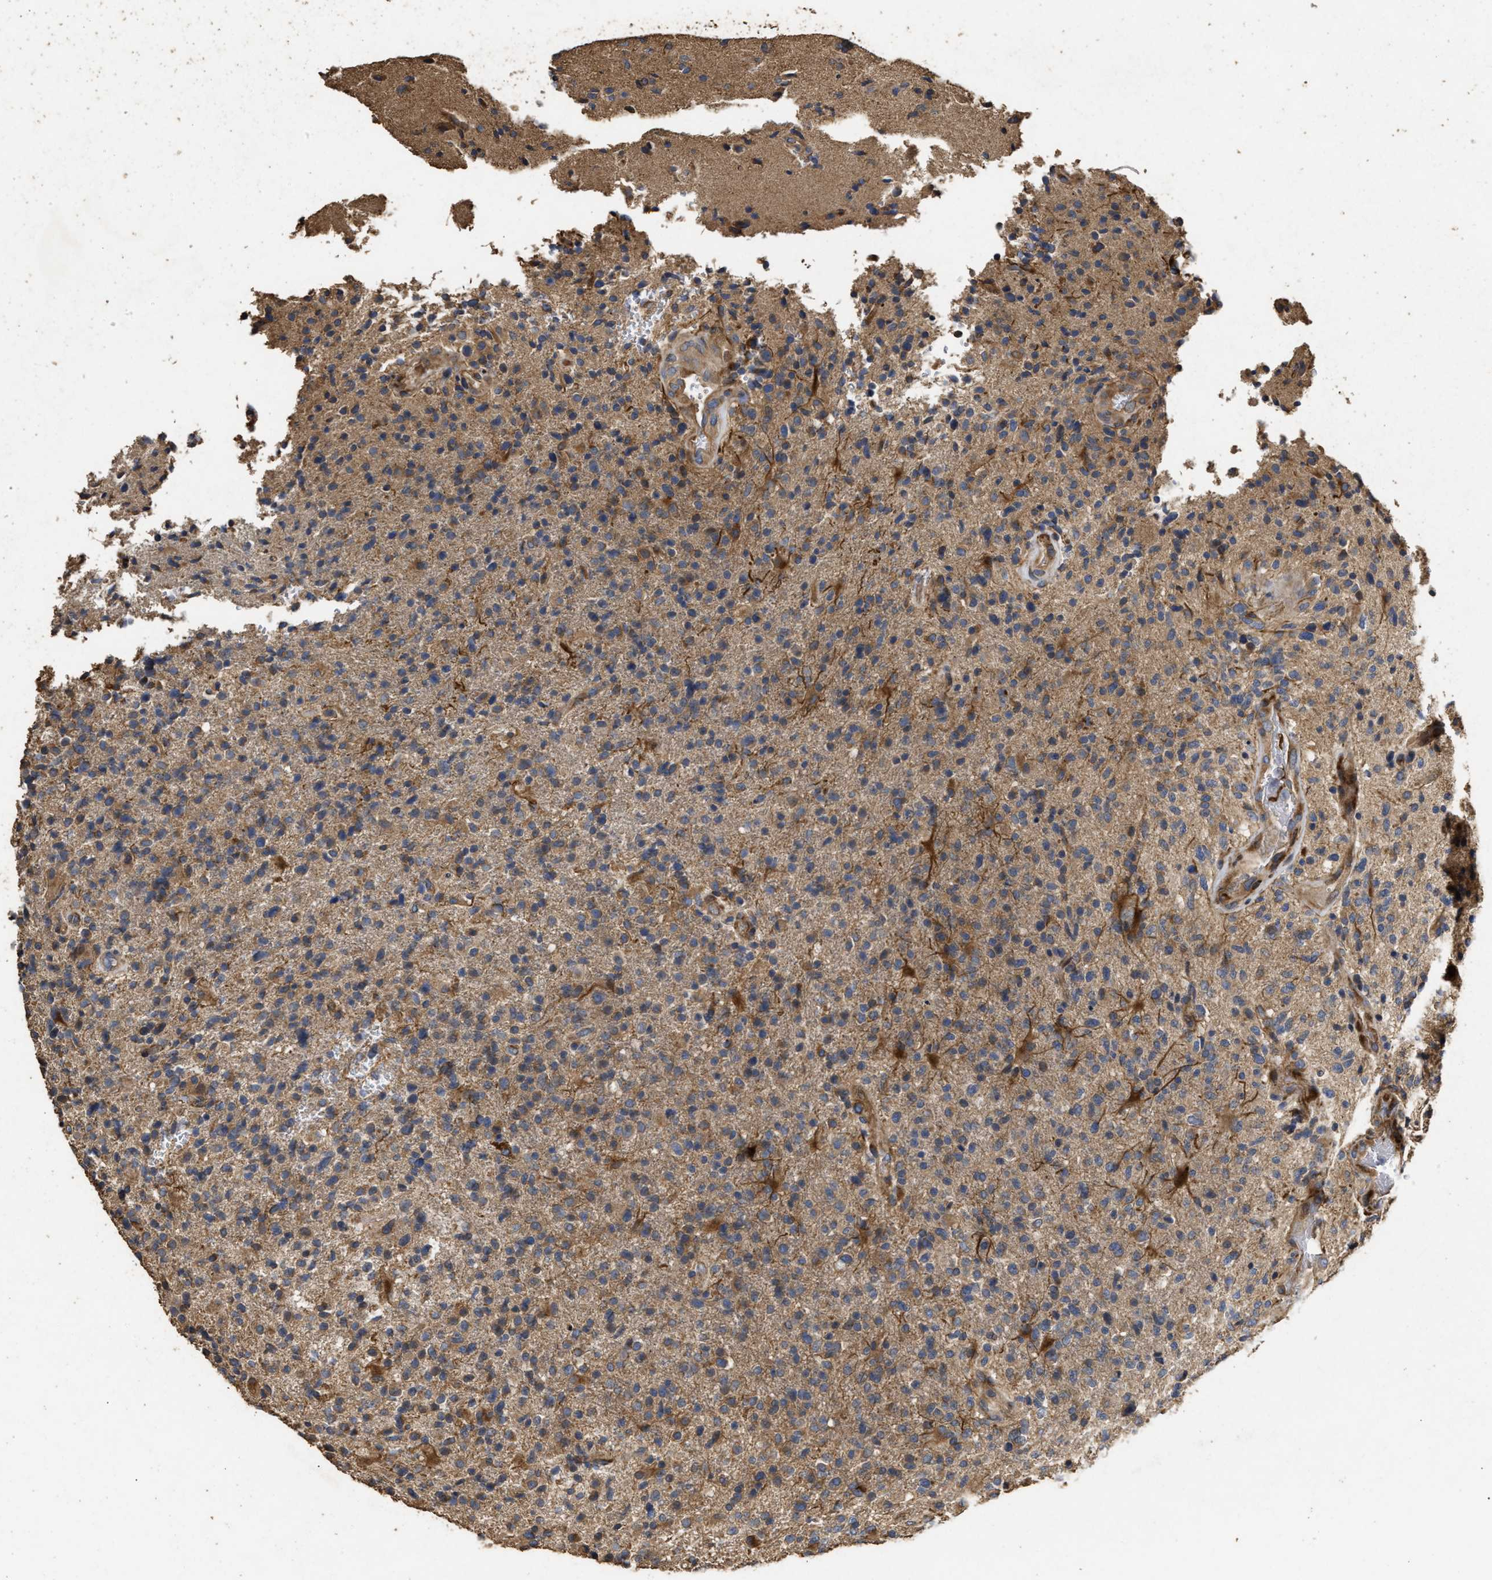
{"staining": {"intensity": "moderate", "quantity": "25%-75%", "location": "cytoplasmic/membranous"}, "tissue": "glioma", "cell_type": "Tumor cells", "image_type": "cancer", "snomed": [{"axis": "morphology", "description": "Glioma, malignant, High grade"}, {"axis": "topography", "description": "Brain"}], "caption": "Moderate cytoplasmic/membranous protein positivity is appreciated in about 25%-75% of tumor cells in glioma.", "gene": "NAV1", "patient": {"sex": "male", "age": 72}}